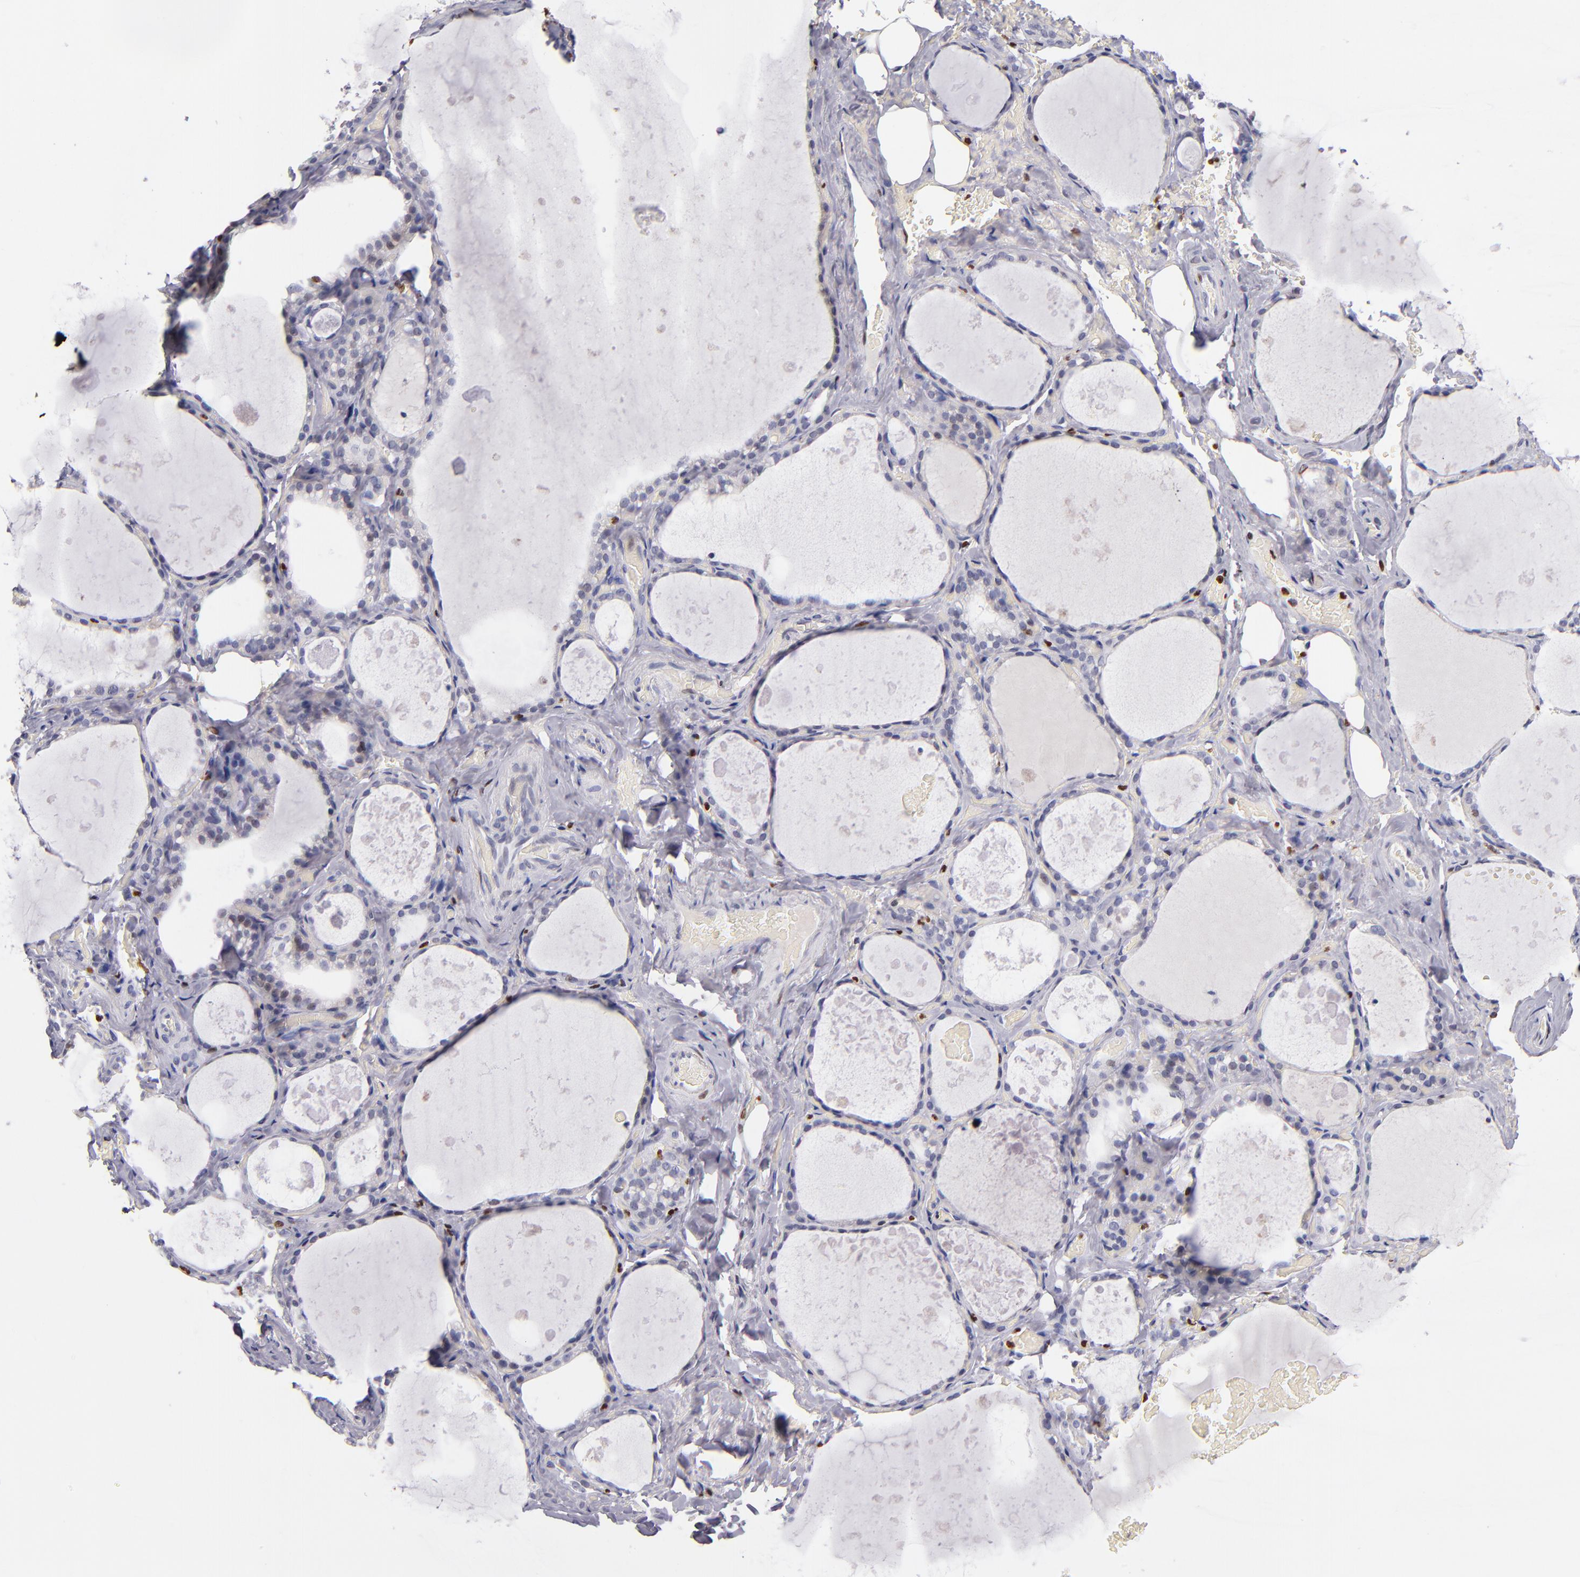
{"staining": {"intensity": "moderate", "quantity": "25%-75%", "location": "nuclear"}, "tissue": "thyroid gland", "cell_type": "Glandular cells", "image_type": "normal", "snomed": [{"axis": "morphology", "description": "Normal tissue, NOS"}, {"axis": "topography", "description": "Thyroid gland"}], "caption": "Moderate nuclear protein positivity is appreciated in about 25%-75% of glandular cells in thyroid gland.", "gene": "CDKL5", "patient": {"sex": "male", "age": 61}}